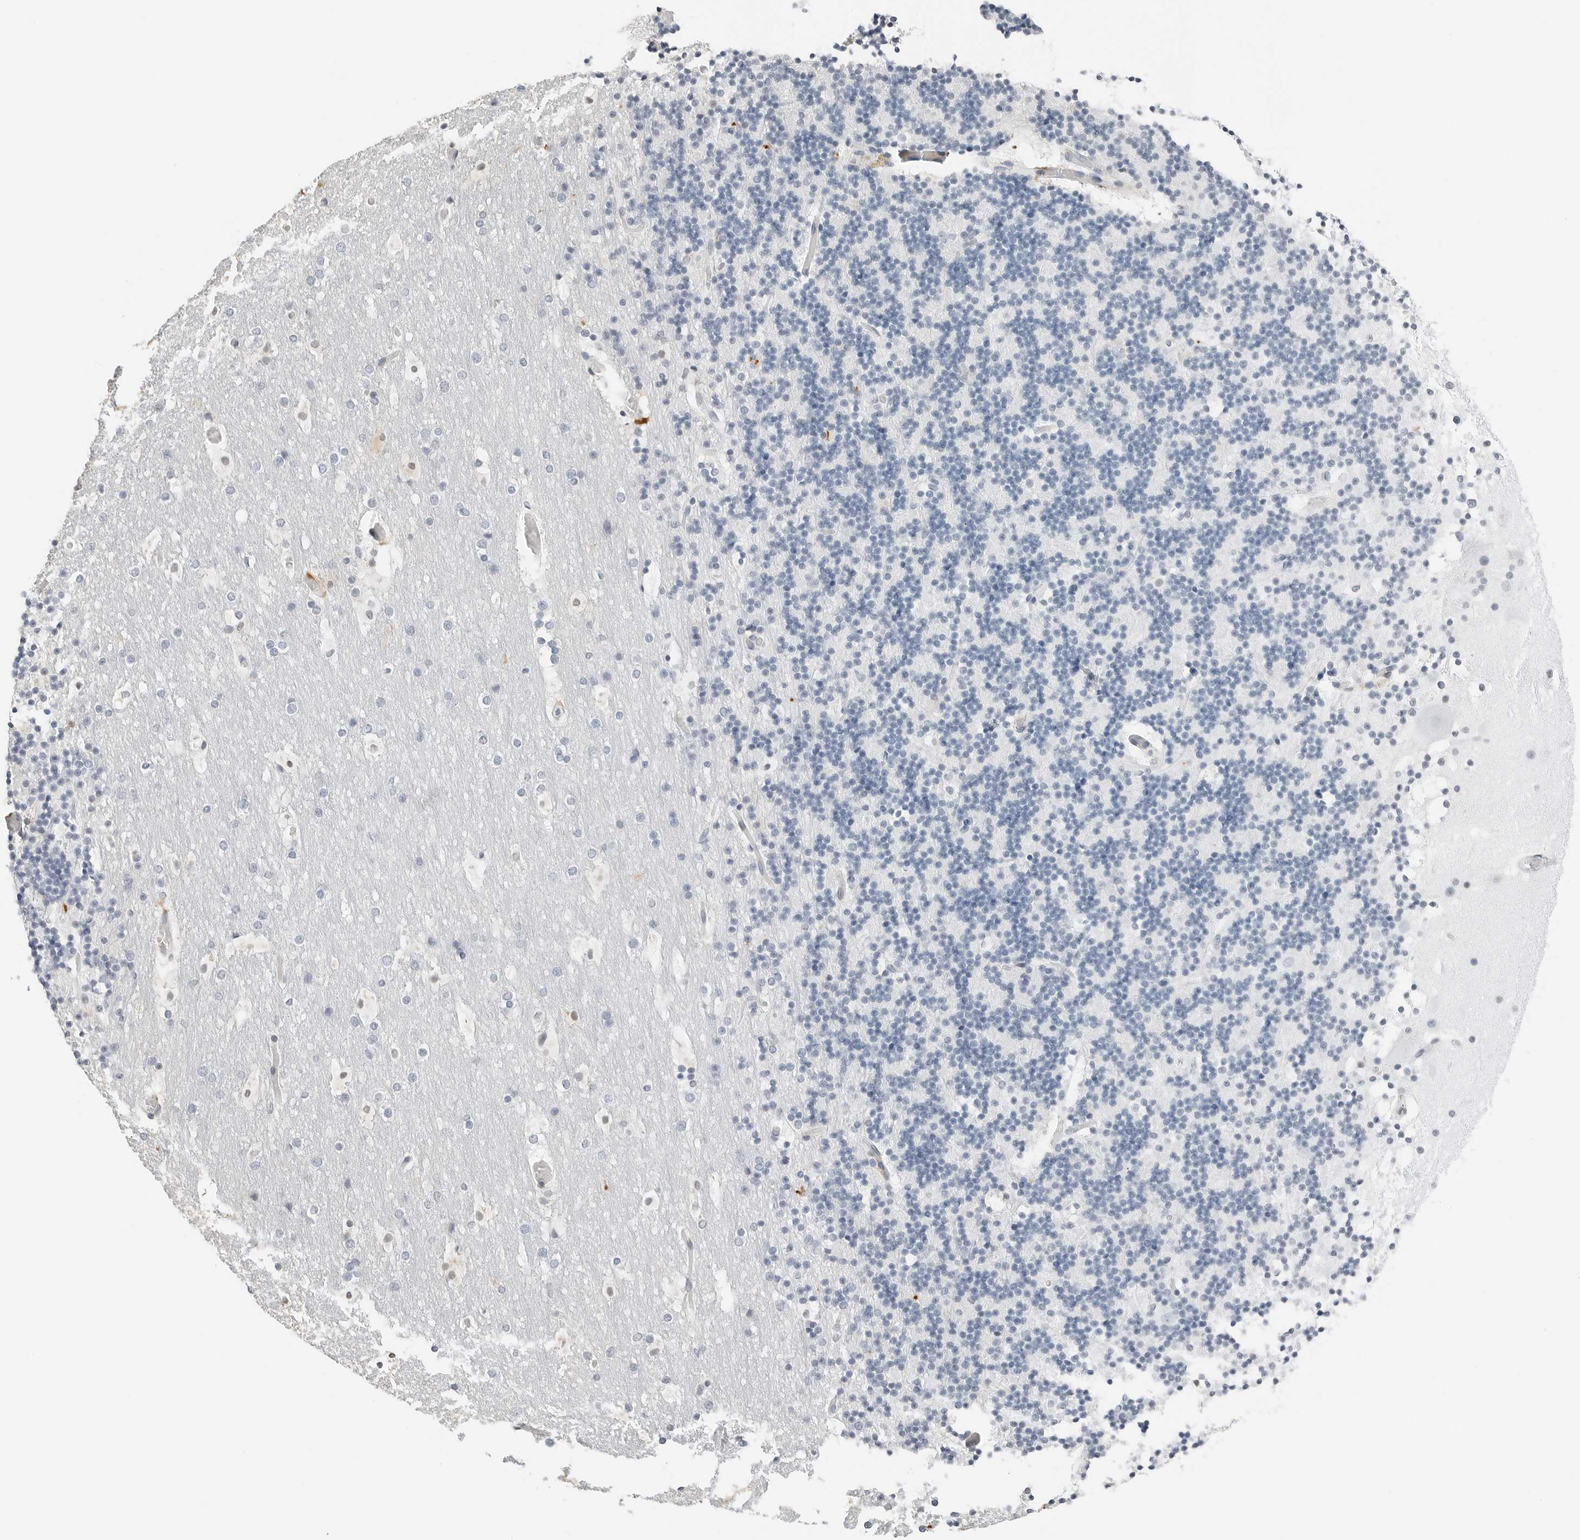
{"staining": {"intensity": "negative", "quantity": "none", "location": "none"}, "tissue": "cerebellum", "cell_type": "Cells in granular layer", "image_type": "normal", "snomed": [{"axis": "morphology", "description": "Normal tissue, NOS"}, {"axis": "topography", "description": "Cerebellum"}], "caption": "Immunohistochemistry (IHC) photomicrograph of benign cerebellum stained for a protein (brown), which exhibits no expression in cells in granular layer.", "gene": "P4HA2", "patient": {"sex": "male", "age": 57}}